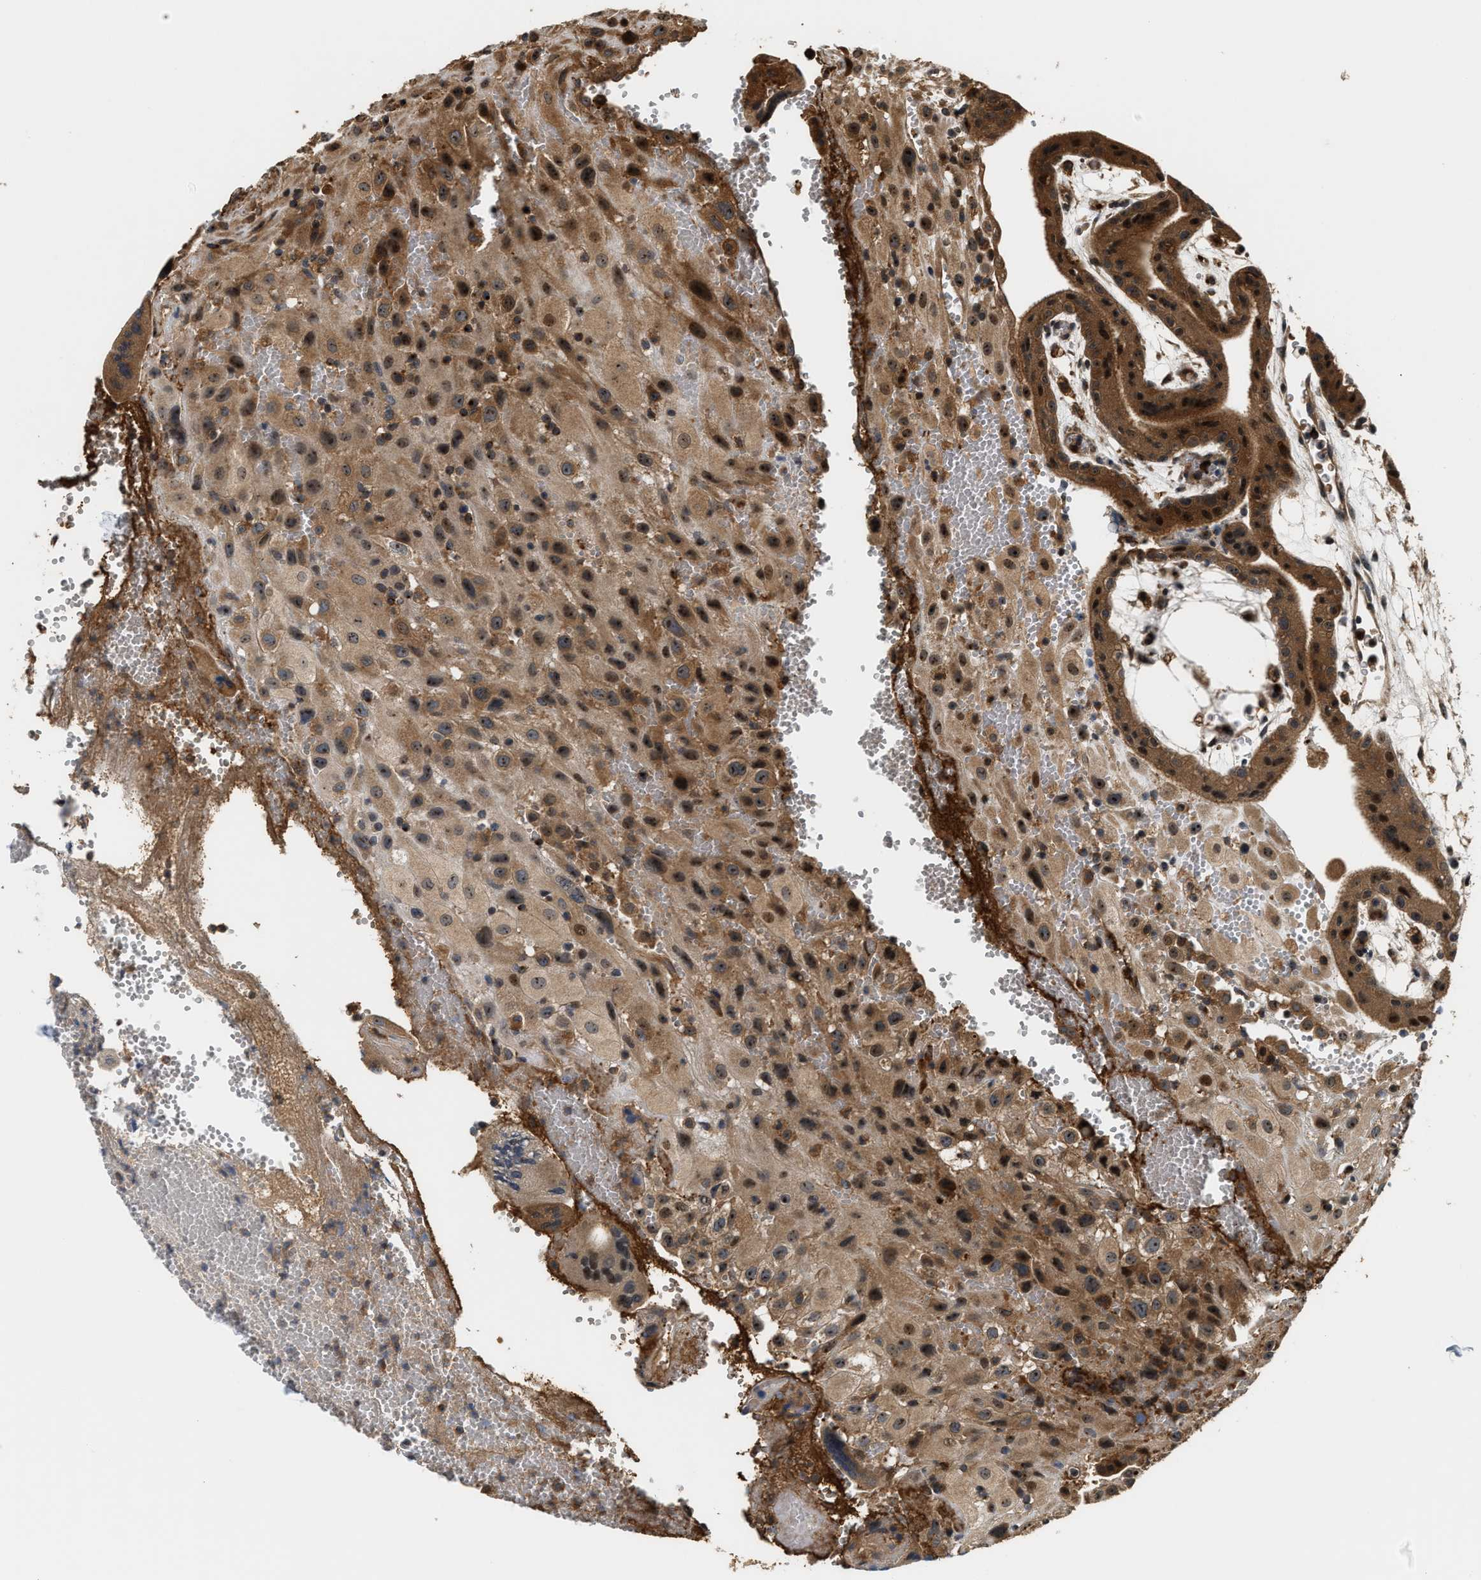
{"staining": {"intensity": "moderate", "quantity": ">75%", "location": "cytoplasmic/membranous"}, "tissue": "placenta", "cell_type": "Decidual cells", "image_type": "normal", "snomed": [{"axis": "morphology", "description": "Normal tissue, NOS"}, {"axis": "topography", "description": "Placenta"}], "caption": "Moderate cytoplasmic/membranous positivity for a protein is appreciated in about >75% of decidual cells of benign placenta using IHC.", "gene": "SNX5", "patient": {"sex": "female", "age": 18}}